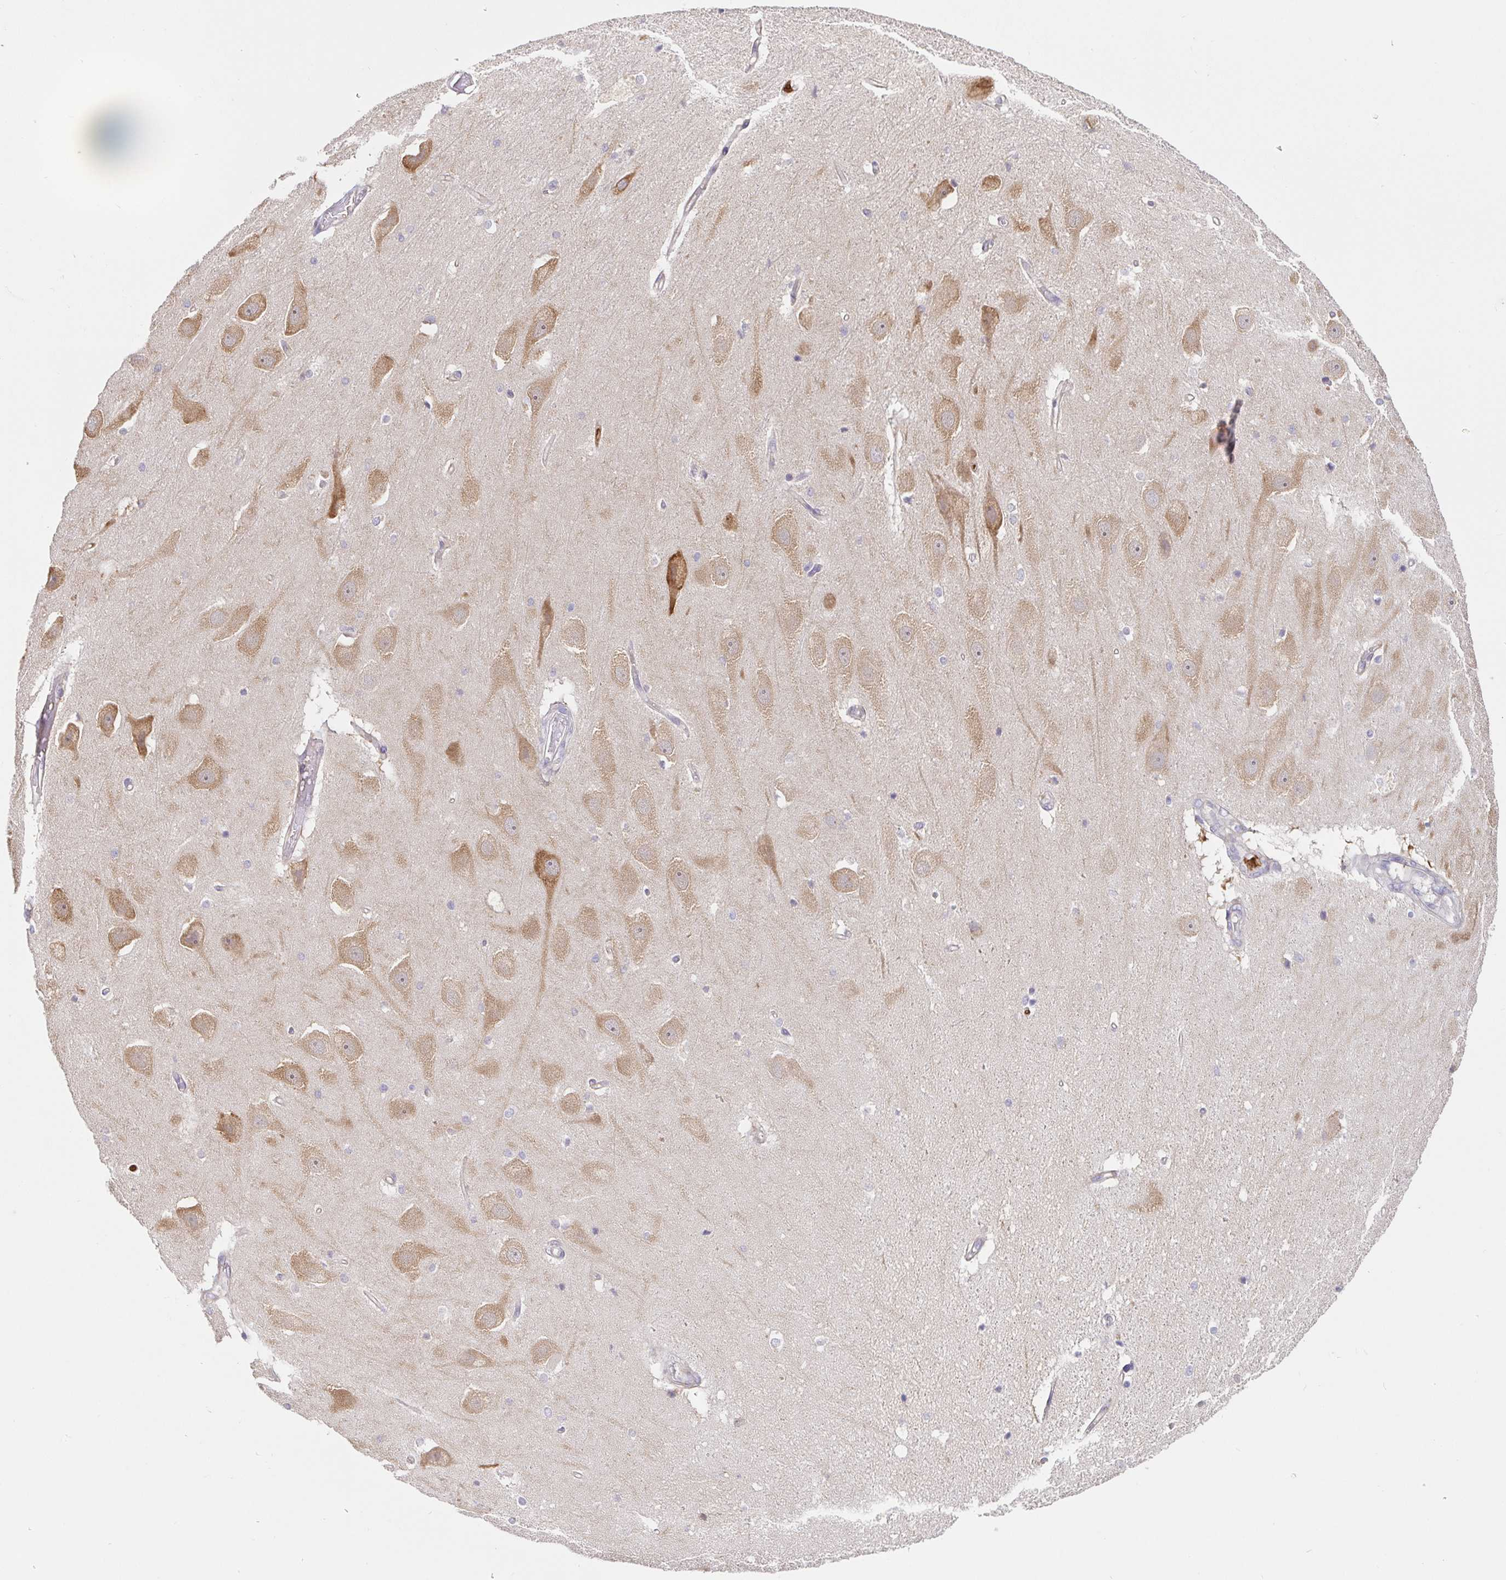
{"staining": {"intensity": "negative", "quantity": "none", "location": "none"}, "tissue": "hippocampus", "cell_type": "Glial cells", "image_type": "normal", "snomed": [{"axis": "morphology", "description": "Normal tissue, NOS"}, {"axis": "topography", "description": "Hippocampus"}], "caption": "DAB immunohistochemical staining of normal human hippocampus displays no significant staining in glial cells.", "gene": "PDPK1", "patient": {"sex": "male", "age": 63}}